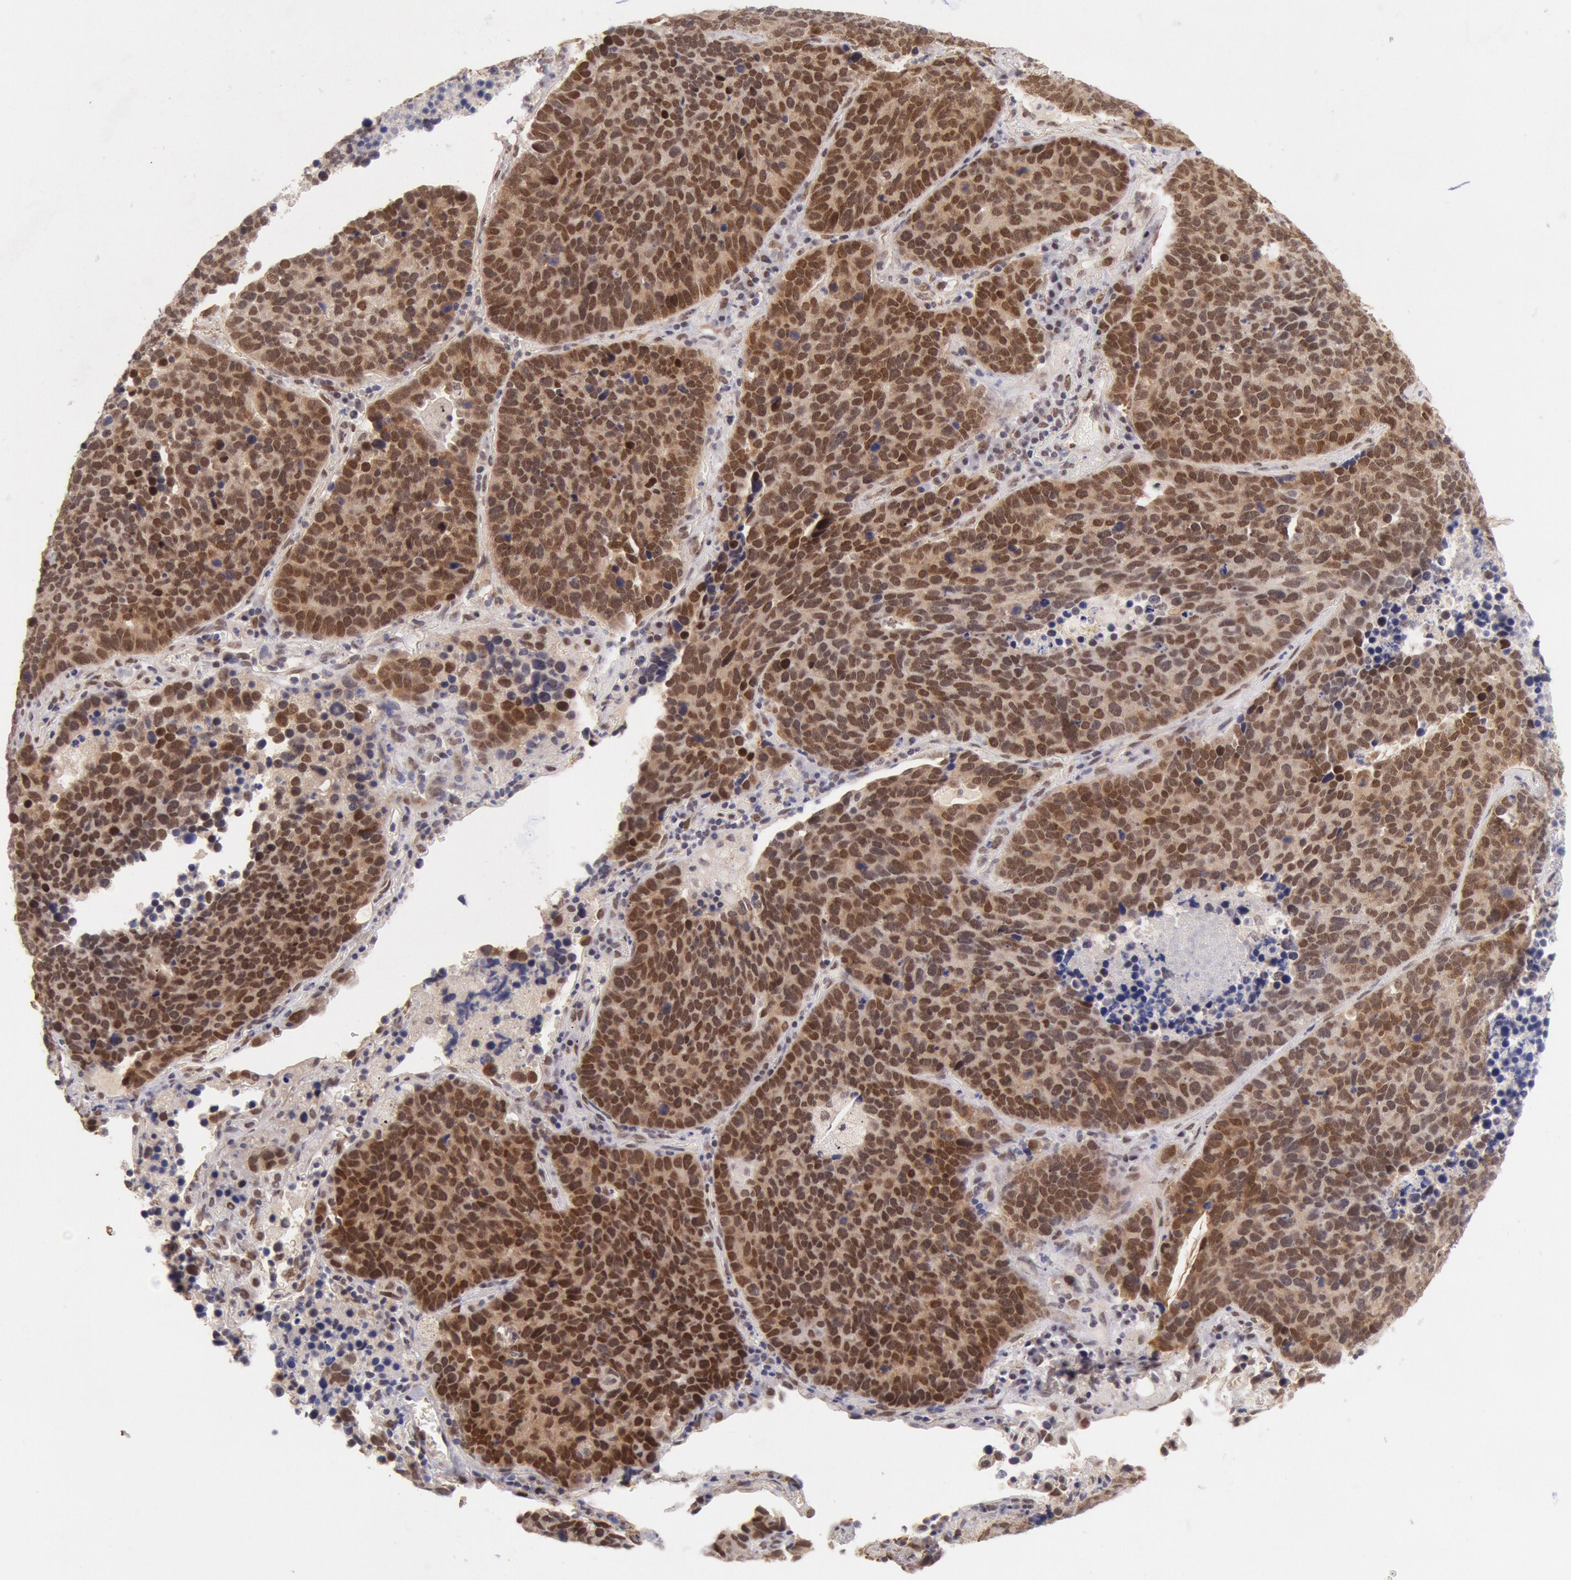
{"staining": {"intensity": "moderate", "quantity": ">75%", "location": "cytoplasmic/membranous,nuclear"}, "tissue": "lung cancer", "cell_type": "Tumor cells", "image_type": "cancer", "snomed": [{"axis": "morphology", "description": "Neoplasm, malignant, NOS"}, {"axis": "topography", "description": "Lung"}], "caption": "Immunohistochemistry (IHC) (DAB) staining of human lung cancer displays moderate cytoplasmic/membranous and nuclear protein expression in about >75% of tumor cells.", "gene": "CDKN2B", "patient": {"sex": "female", "age": 75}}